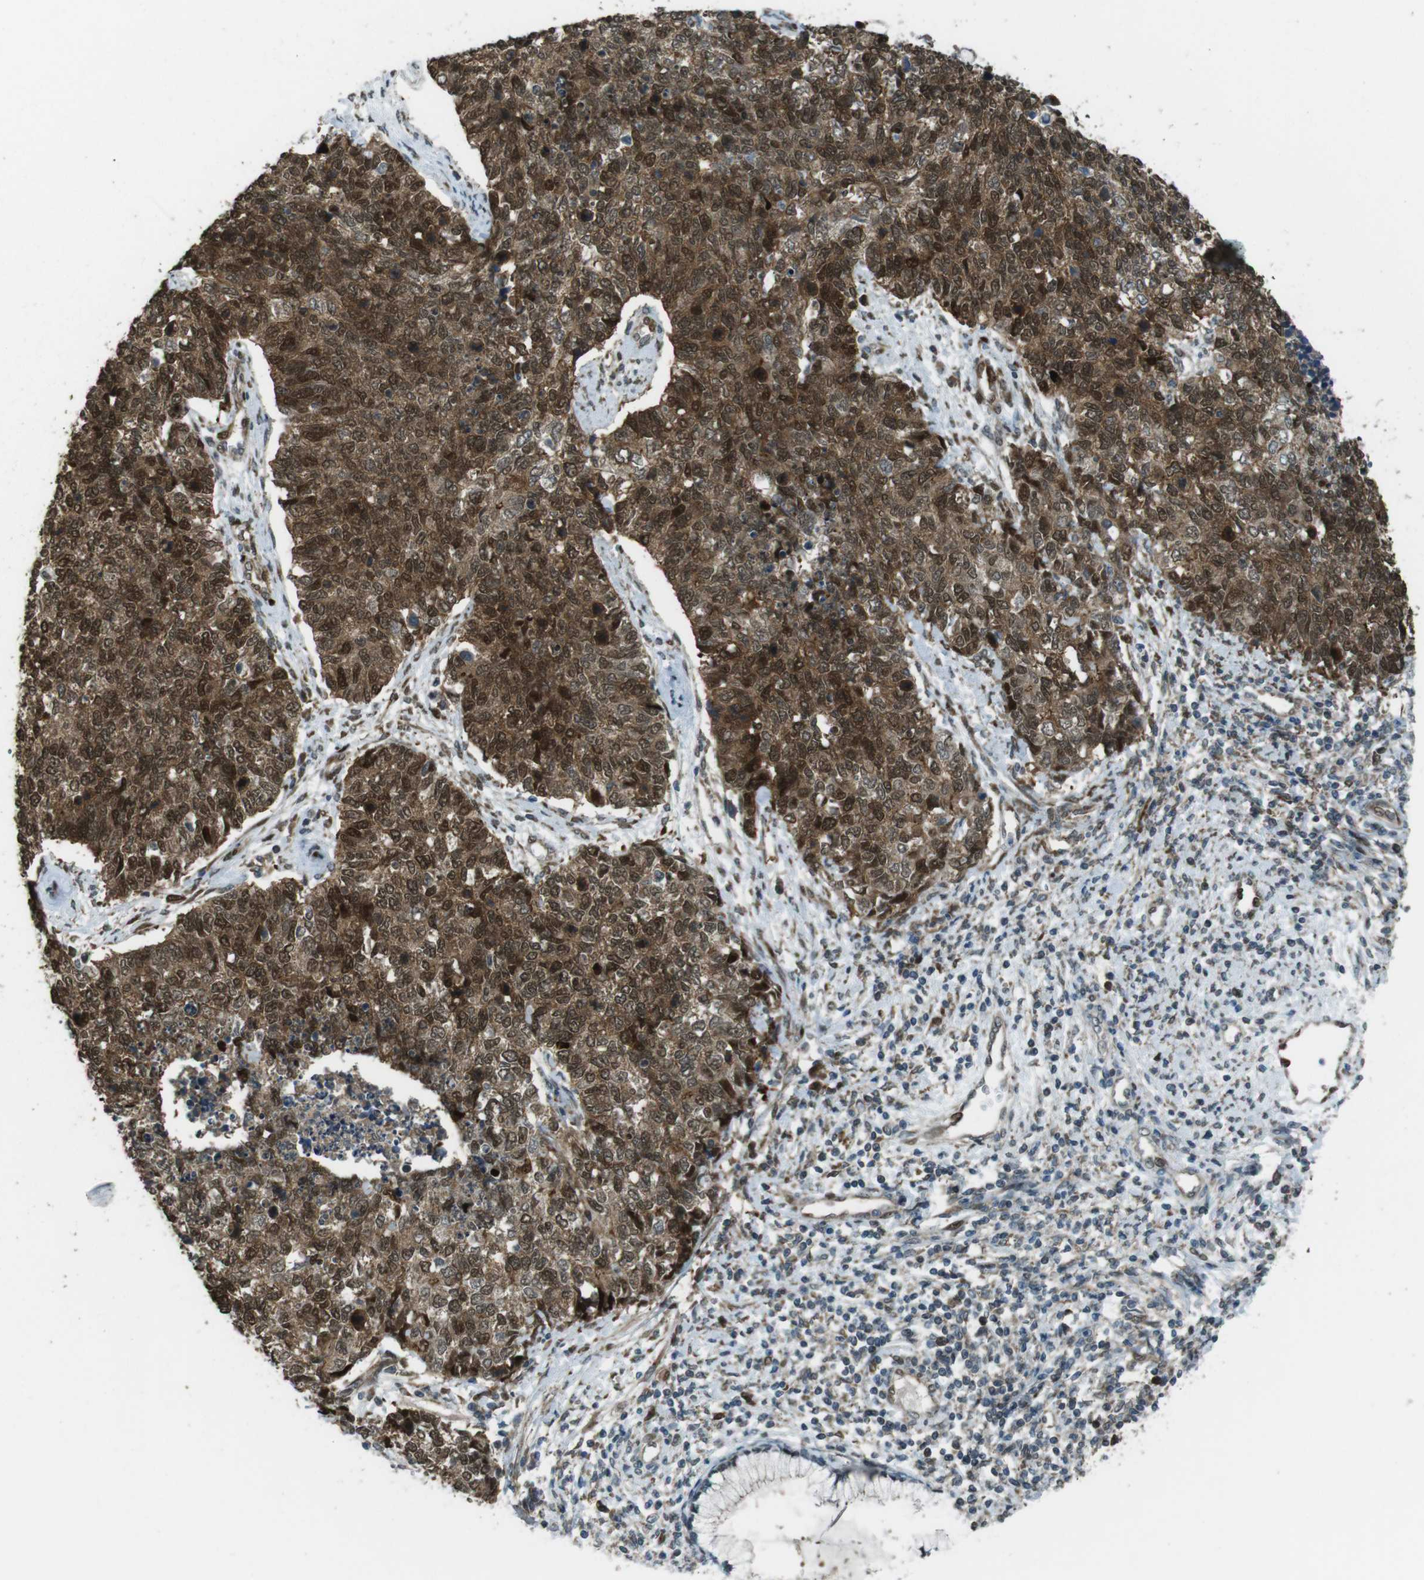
{"staining": {"intensity": "strong", "quantity": ">75%", "location": "cytoplasmic/membranous,nuclear"}, "tissue": "cervical cancer", "cell_type": "Tumor cells", "image_type": "cancer", "snomed": [{"axis": "morphology", "description": "Squamous cell carcinoma, NOS"}, {"axis": "topography", "description": "Cervix"}], "caption": "Cervical cancer (squamous cell carcinoma) stained with DAB (3,3'-diaminobenzidine) immunohistochemistry shows high levels of strong cytoplasmic/membranous and nuclear staining in approximately >75% of tumor cells.", "gene": "ZNF330", "patient": {"sex": "female", "age": 63}}